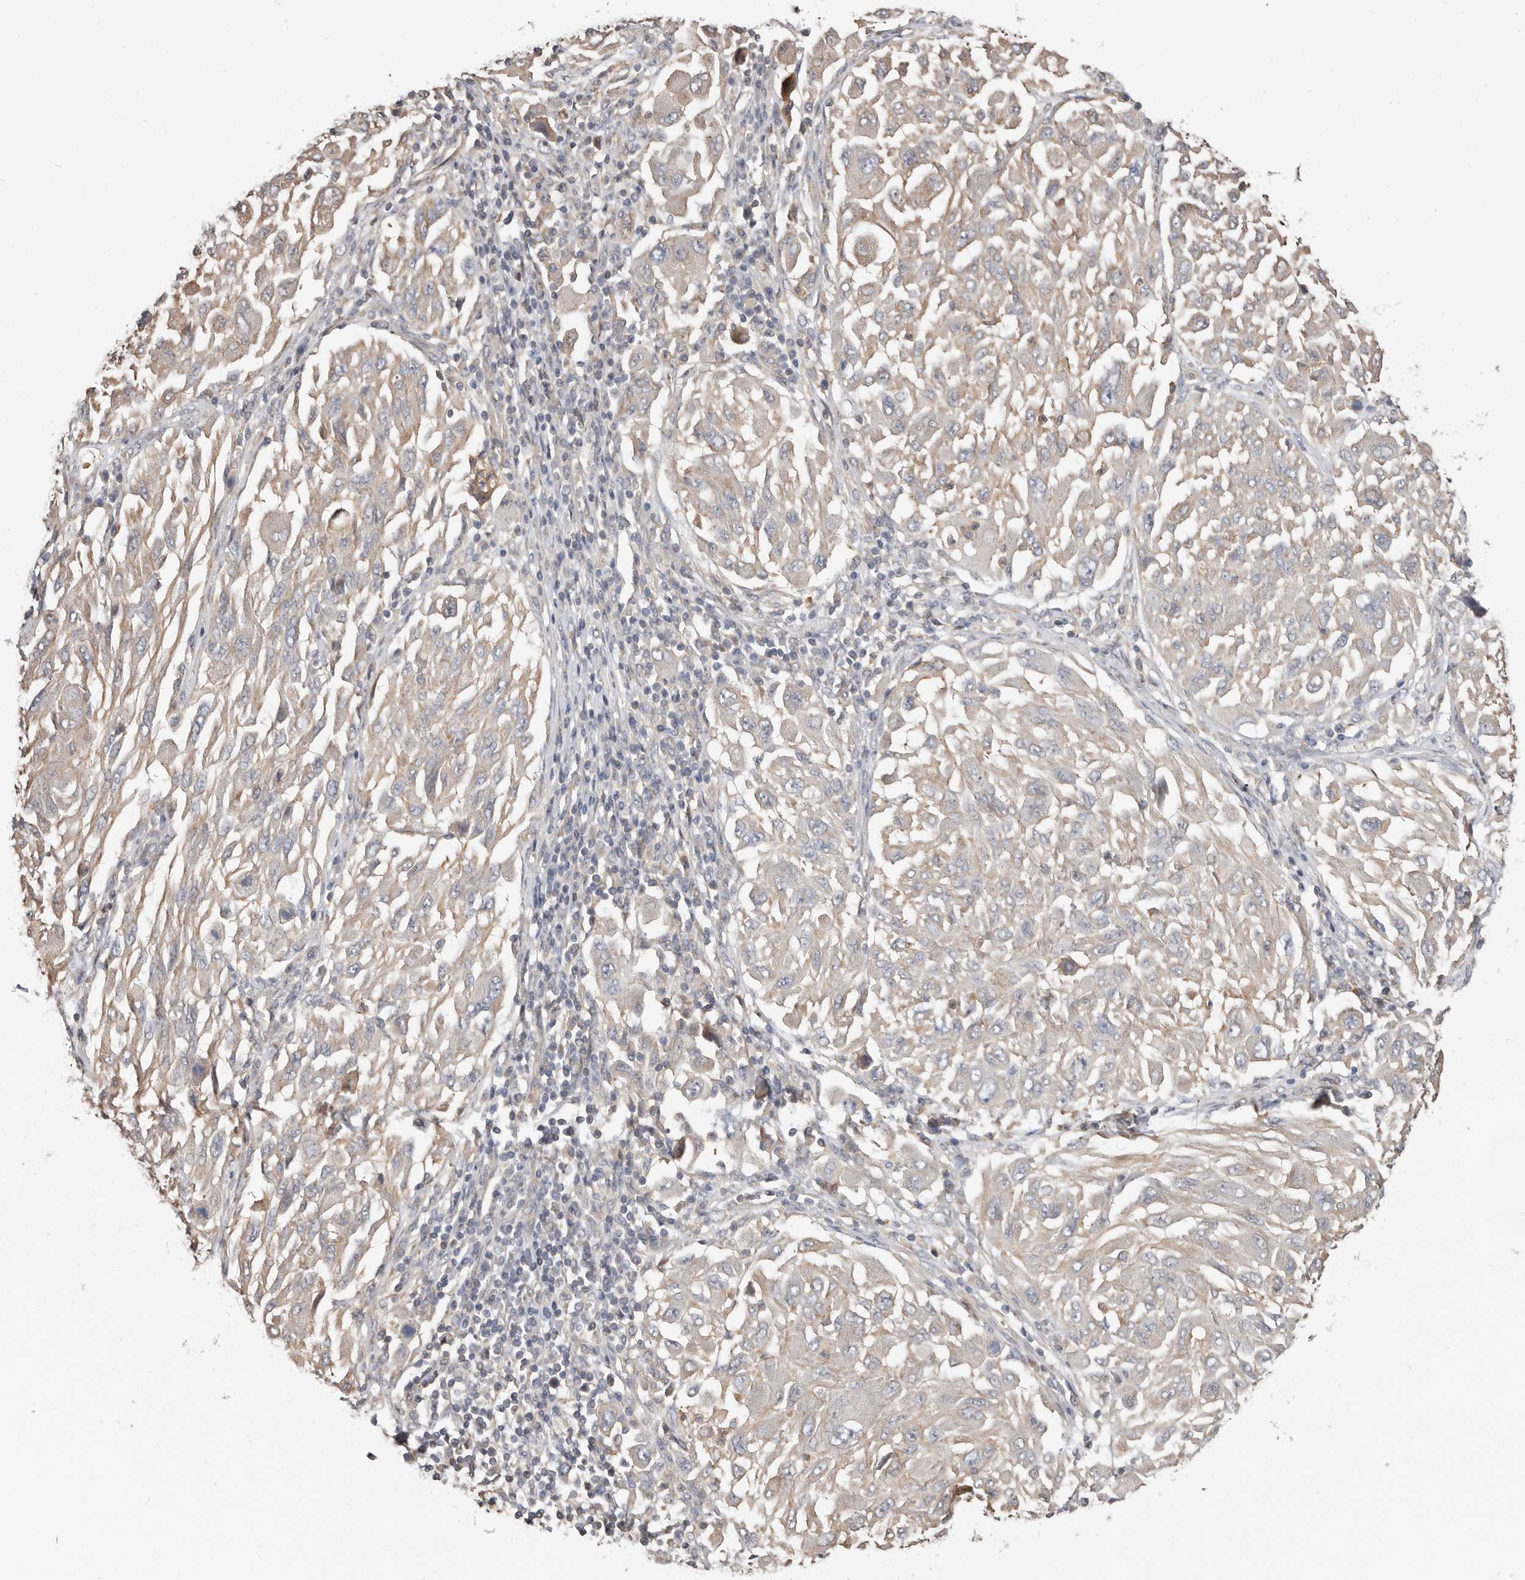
{"staining": {"intensity": "negative", "quantity": "none", "location": "none"}, "tissue": "melanoma", "cell_type": "Tumor cells", "image_type": "cancer", "snomed": [{"axis": "morphology", "description": "Malignant melanoma, NOS"}, {"axis": "topography", "description": "Skin"}], "caption": "IHC of human melanoma reveals no staining in tumor cells.", "gene": "MRPL18", "patient": {"sex": "female", "age": 91}}